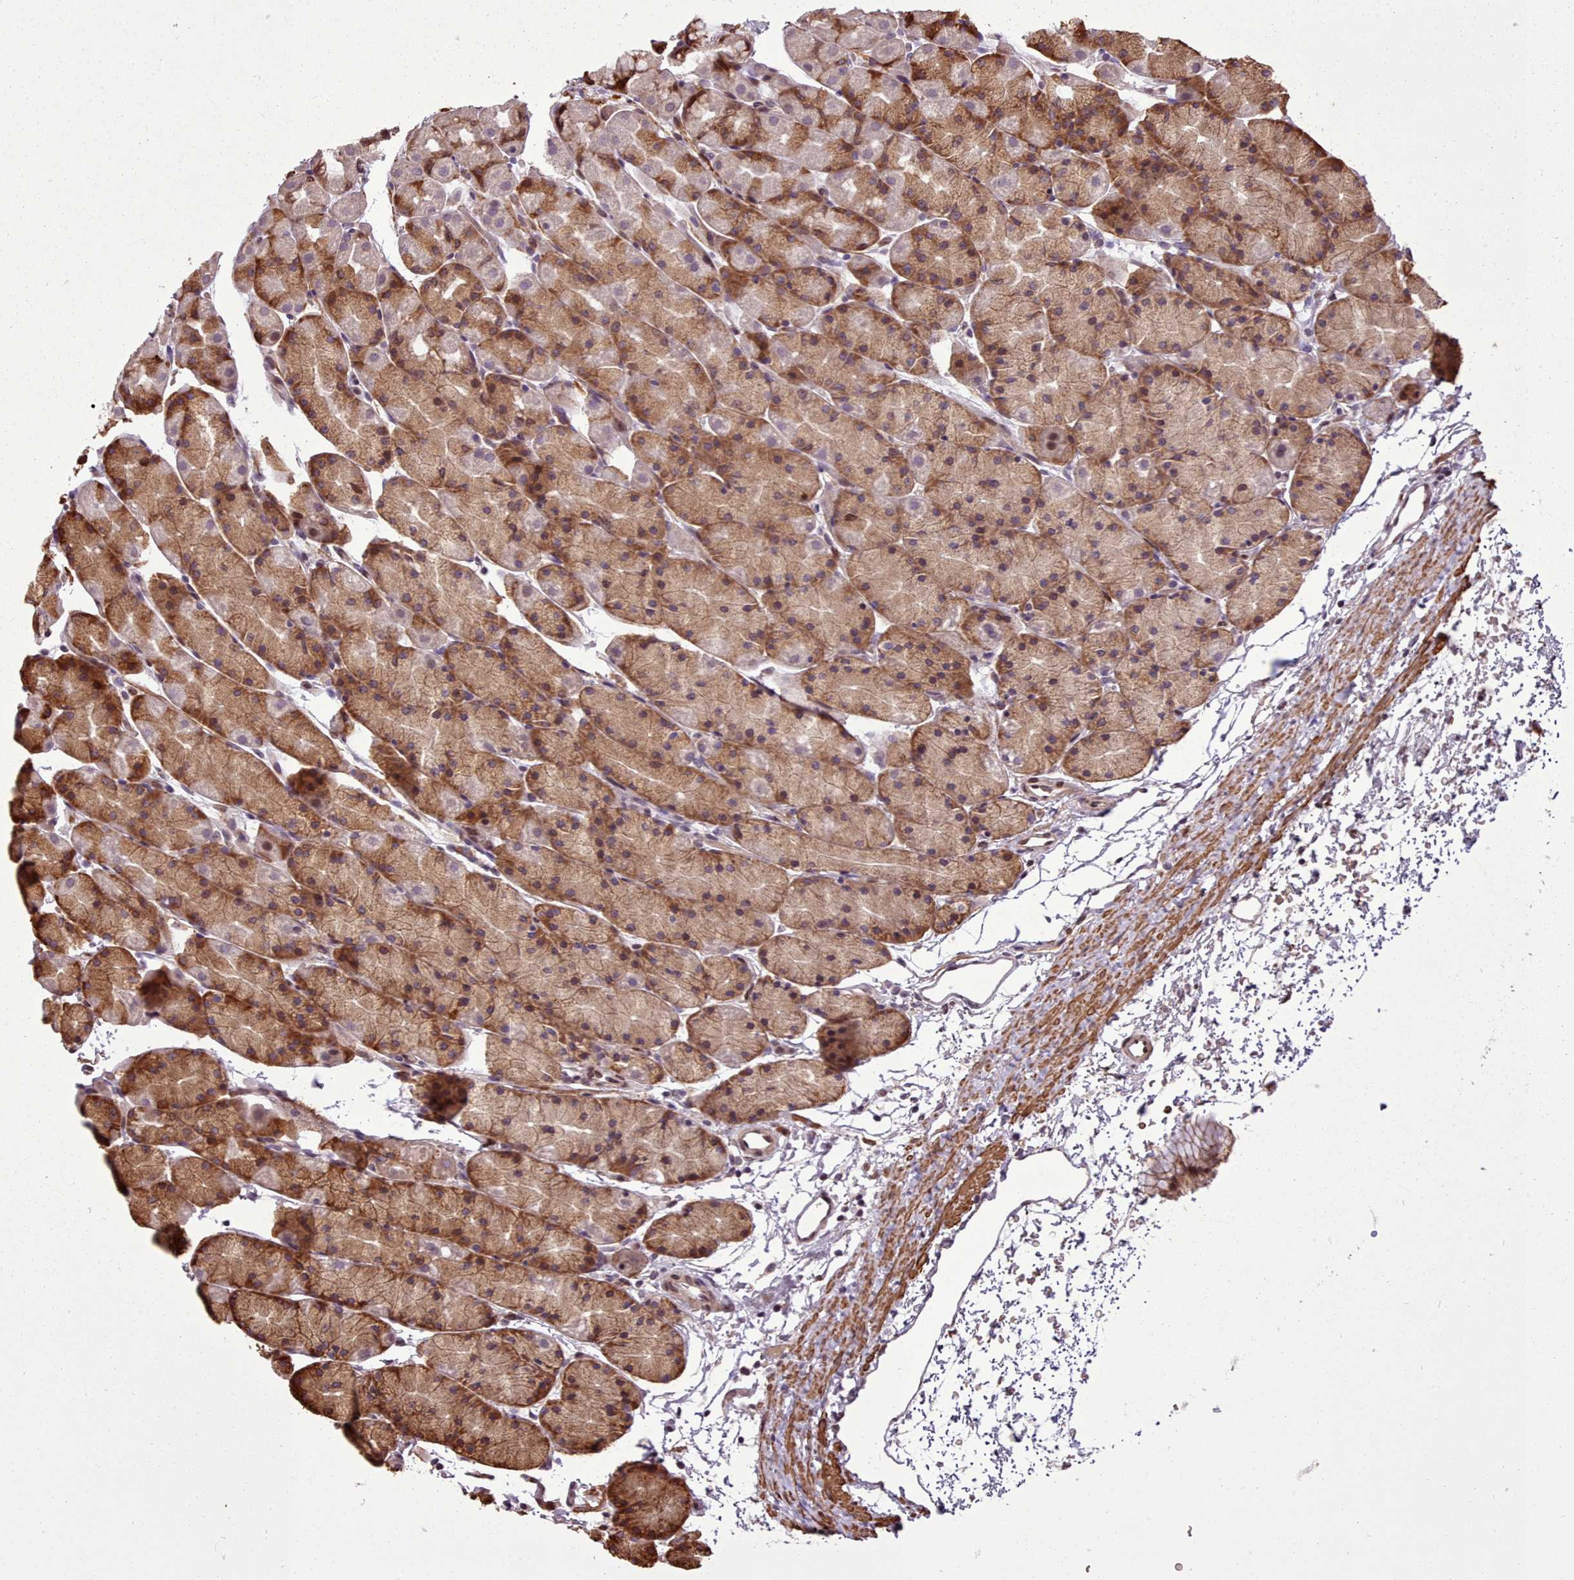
{"staining": {"intensity": "strong", "quantity": ">75%", "location": "cytoplasmic/membranous,nuclear"}, "tissue": "stomach", "cell_type": "Glandular cells", "image_type": "normal", "snomed": [{"axis": "morphology", "description": "Normal tissue, NOS"}, {"axis": "topography", "description": "Stomach, upper"}, {"axis": "topography", "description": "Stomach"}], "caption": "A histopathology image showing strong cytoplasmic/membranous,nuclear expression in approximately >75% of glandular cells in benign stomach, as visualized by brown immunohistochemical staining.", "gene": "CABP1", "patient": {"sex": "male", "age": 47}}